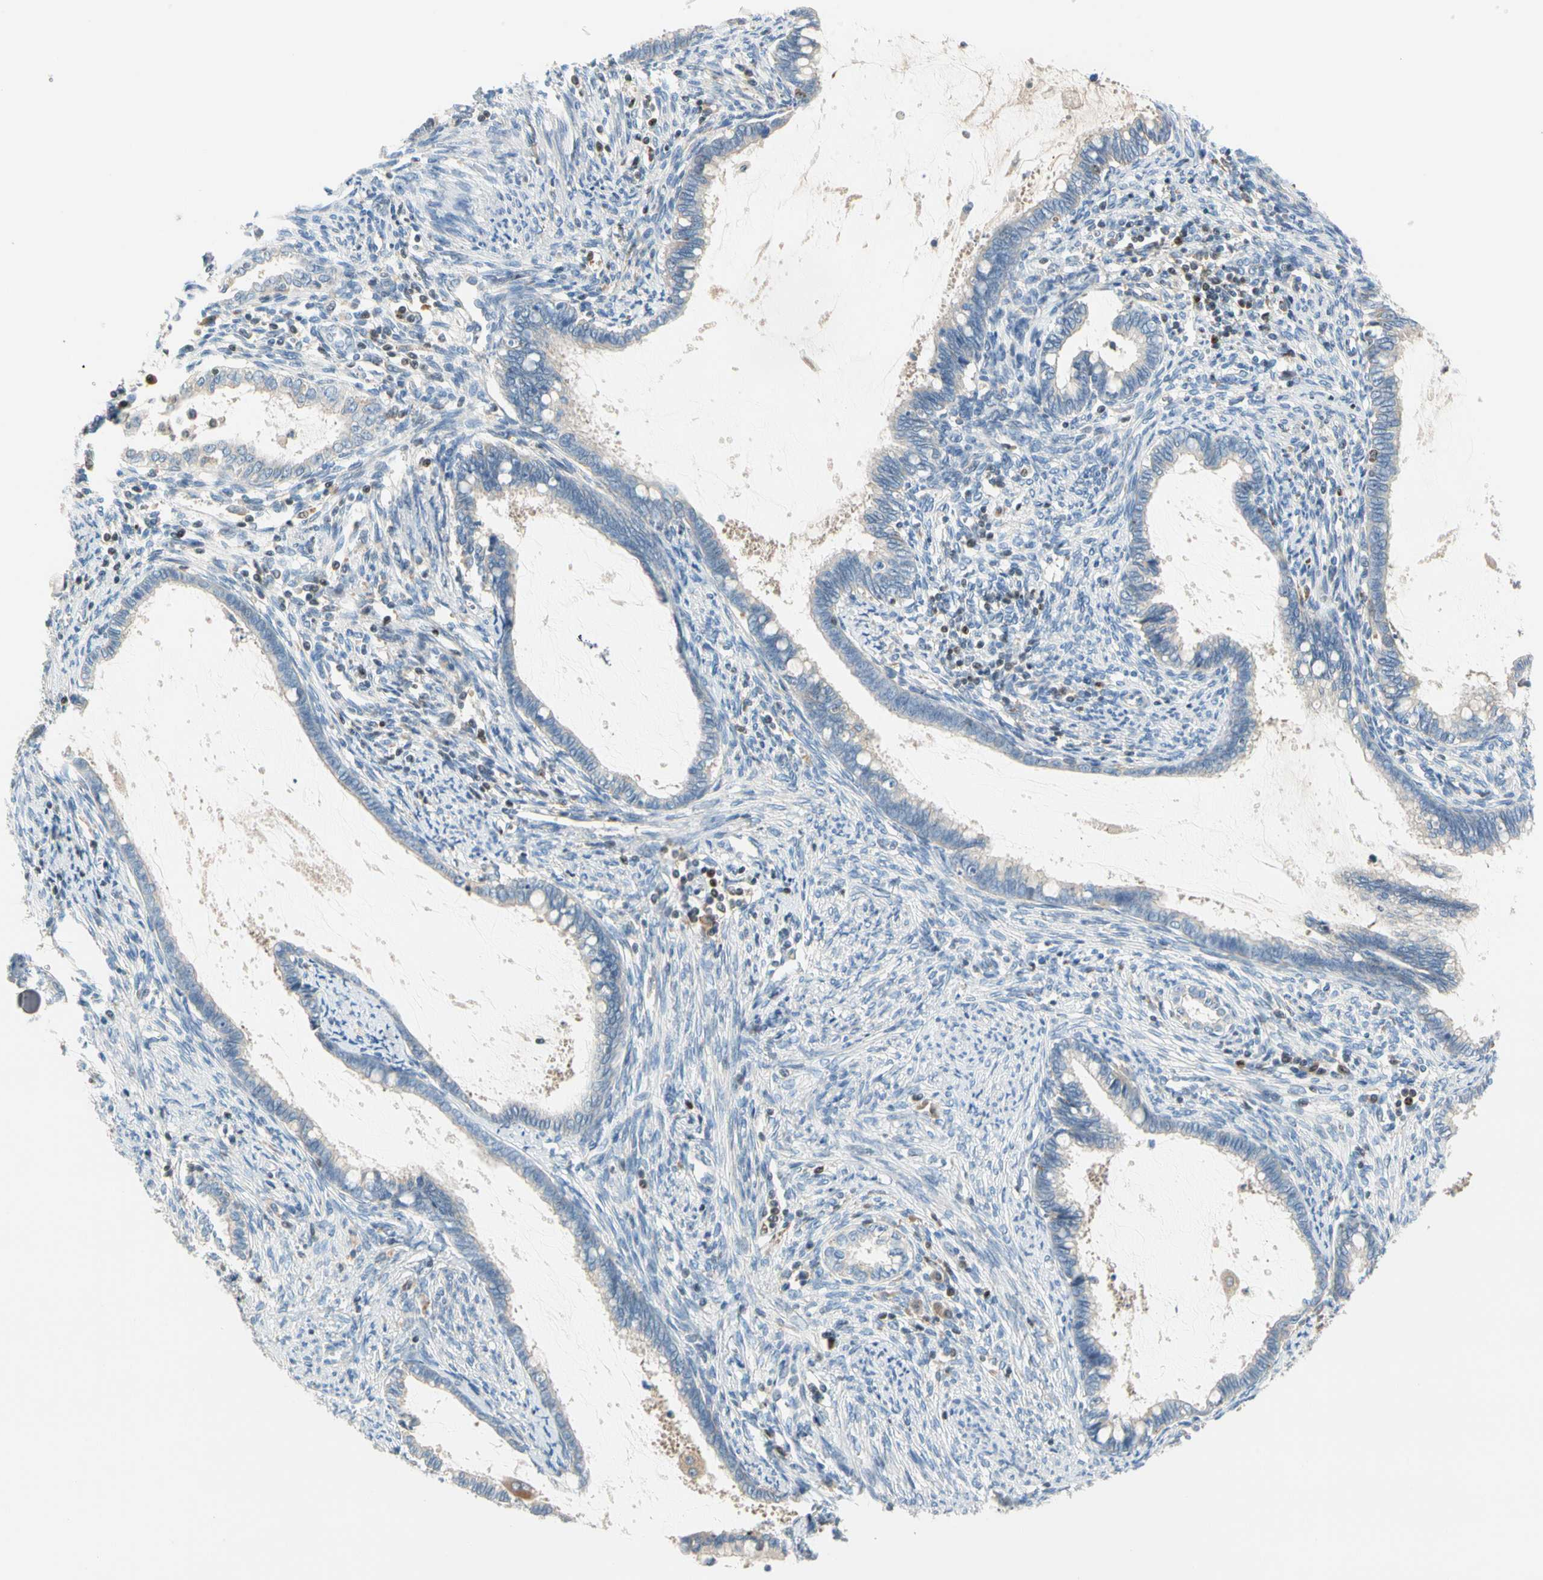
{"staining": {"intensity": "negative", "quantity": "none", "location": "none"}, "tissue": "cervical cancer", "cell_type": "Tumor cells", "image_type": "cancer", "snomed": [{"axis": "morphology", "description": "Adenocarcinoma, NOS"}, {"axis": "topography", "description": "Cervix"}], "caption": "DAB (3,3'-diaminobenzidine) immunohistochemical staining of human cervical cancer shows no significant expression in tumor cells.", "gene": "SP140", "patient": {"sex": "female", "age": 44}}